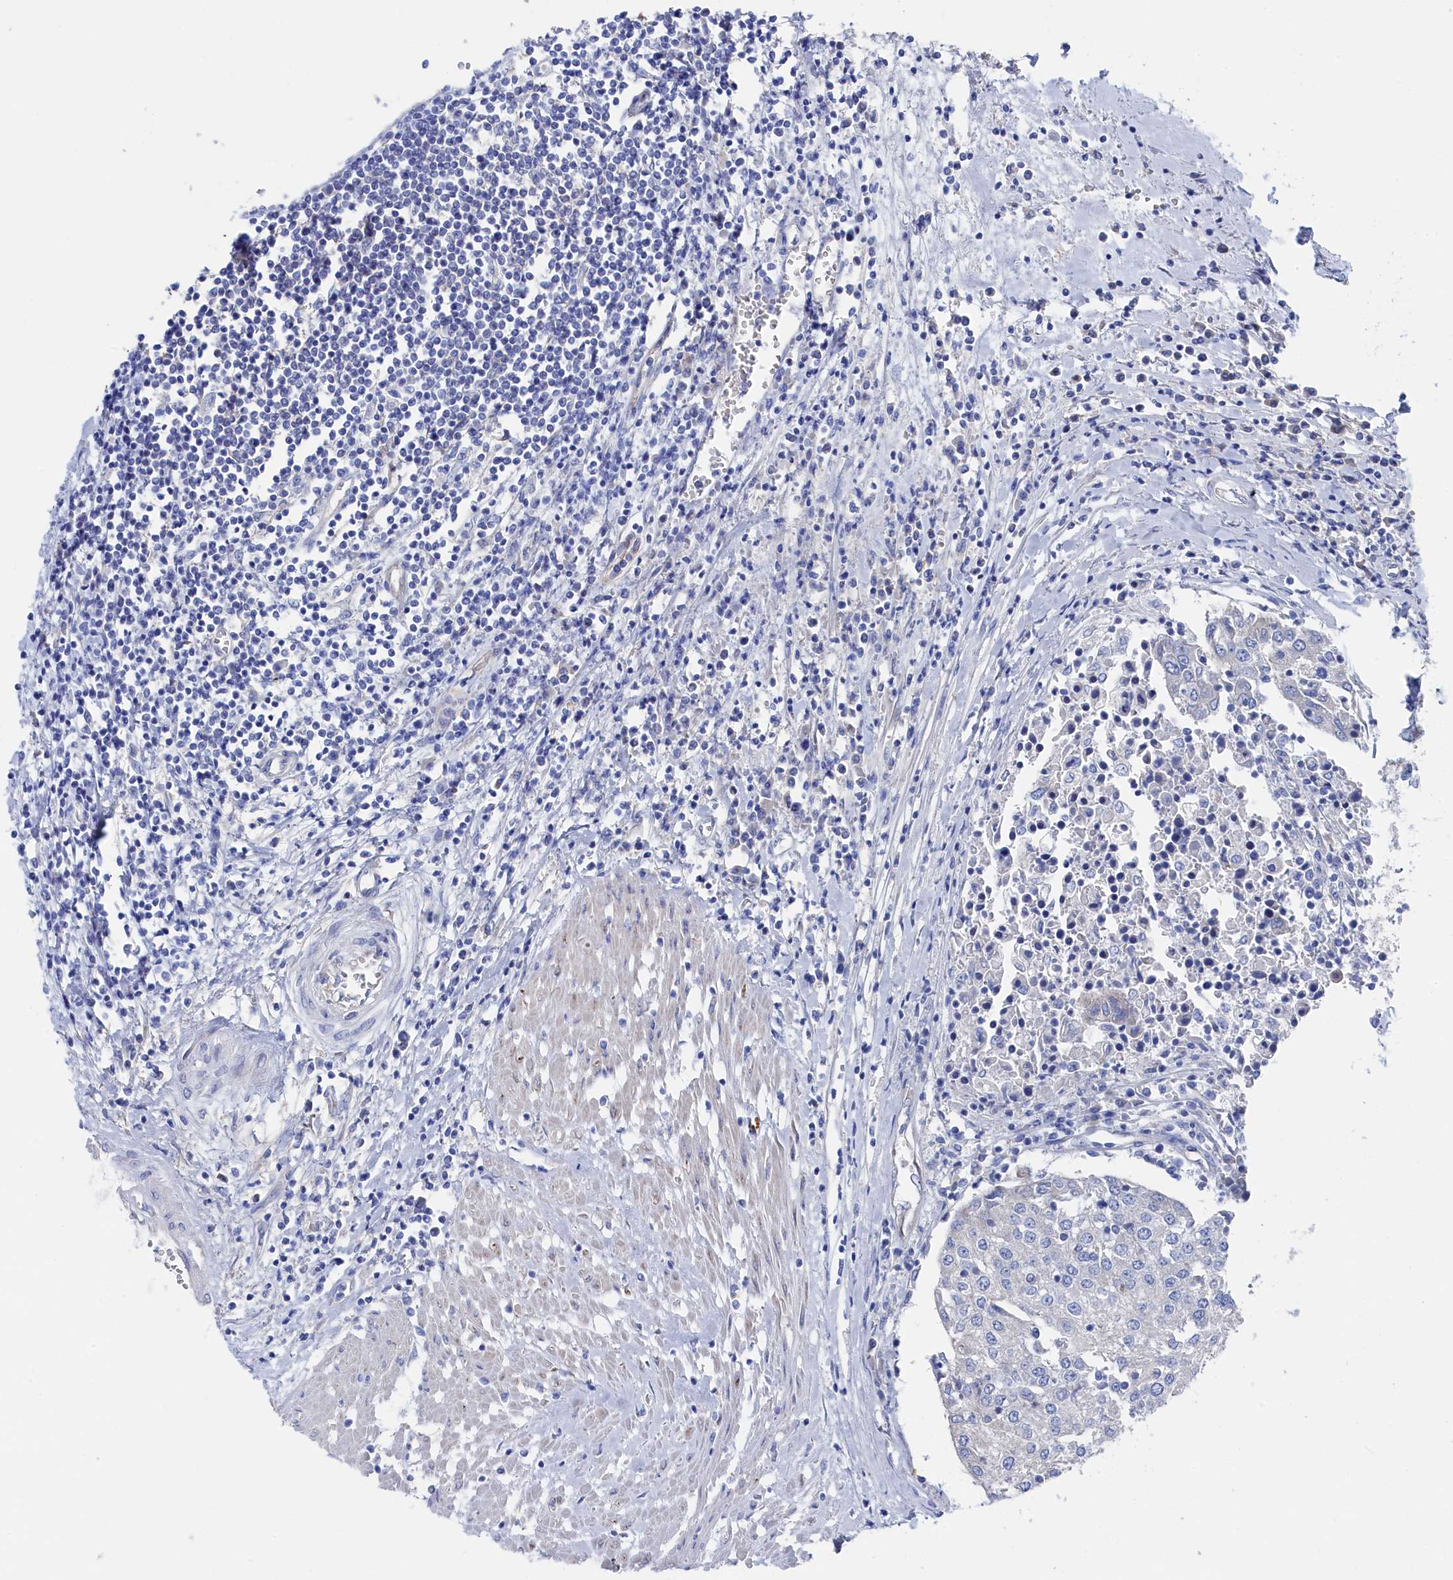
{"staining": {"intensity": "negative", "quantity": "none", "location": "none"}, "tissue": "urothelial cancer", "cell_type": "Tumor cells", "image_type": "cancer", "snomed": [{"axis": "morphology", "description": "Urothelial carcinoma, High grade"}, {"axis": "topography", "description": "Urinary bladder"}], "caption": "Immunohistochemistry micrograph of urothelial cancer stained for a protein (brown), which reveals no expression in tumor cells.", "gene": "TMOD2", "patient": {"sex": "female", "age": 85}}